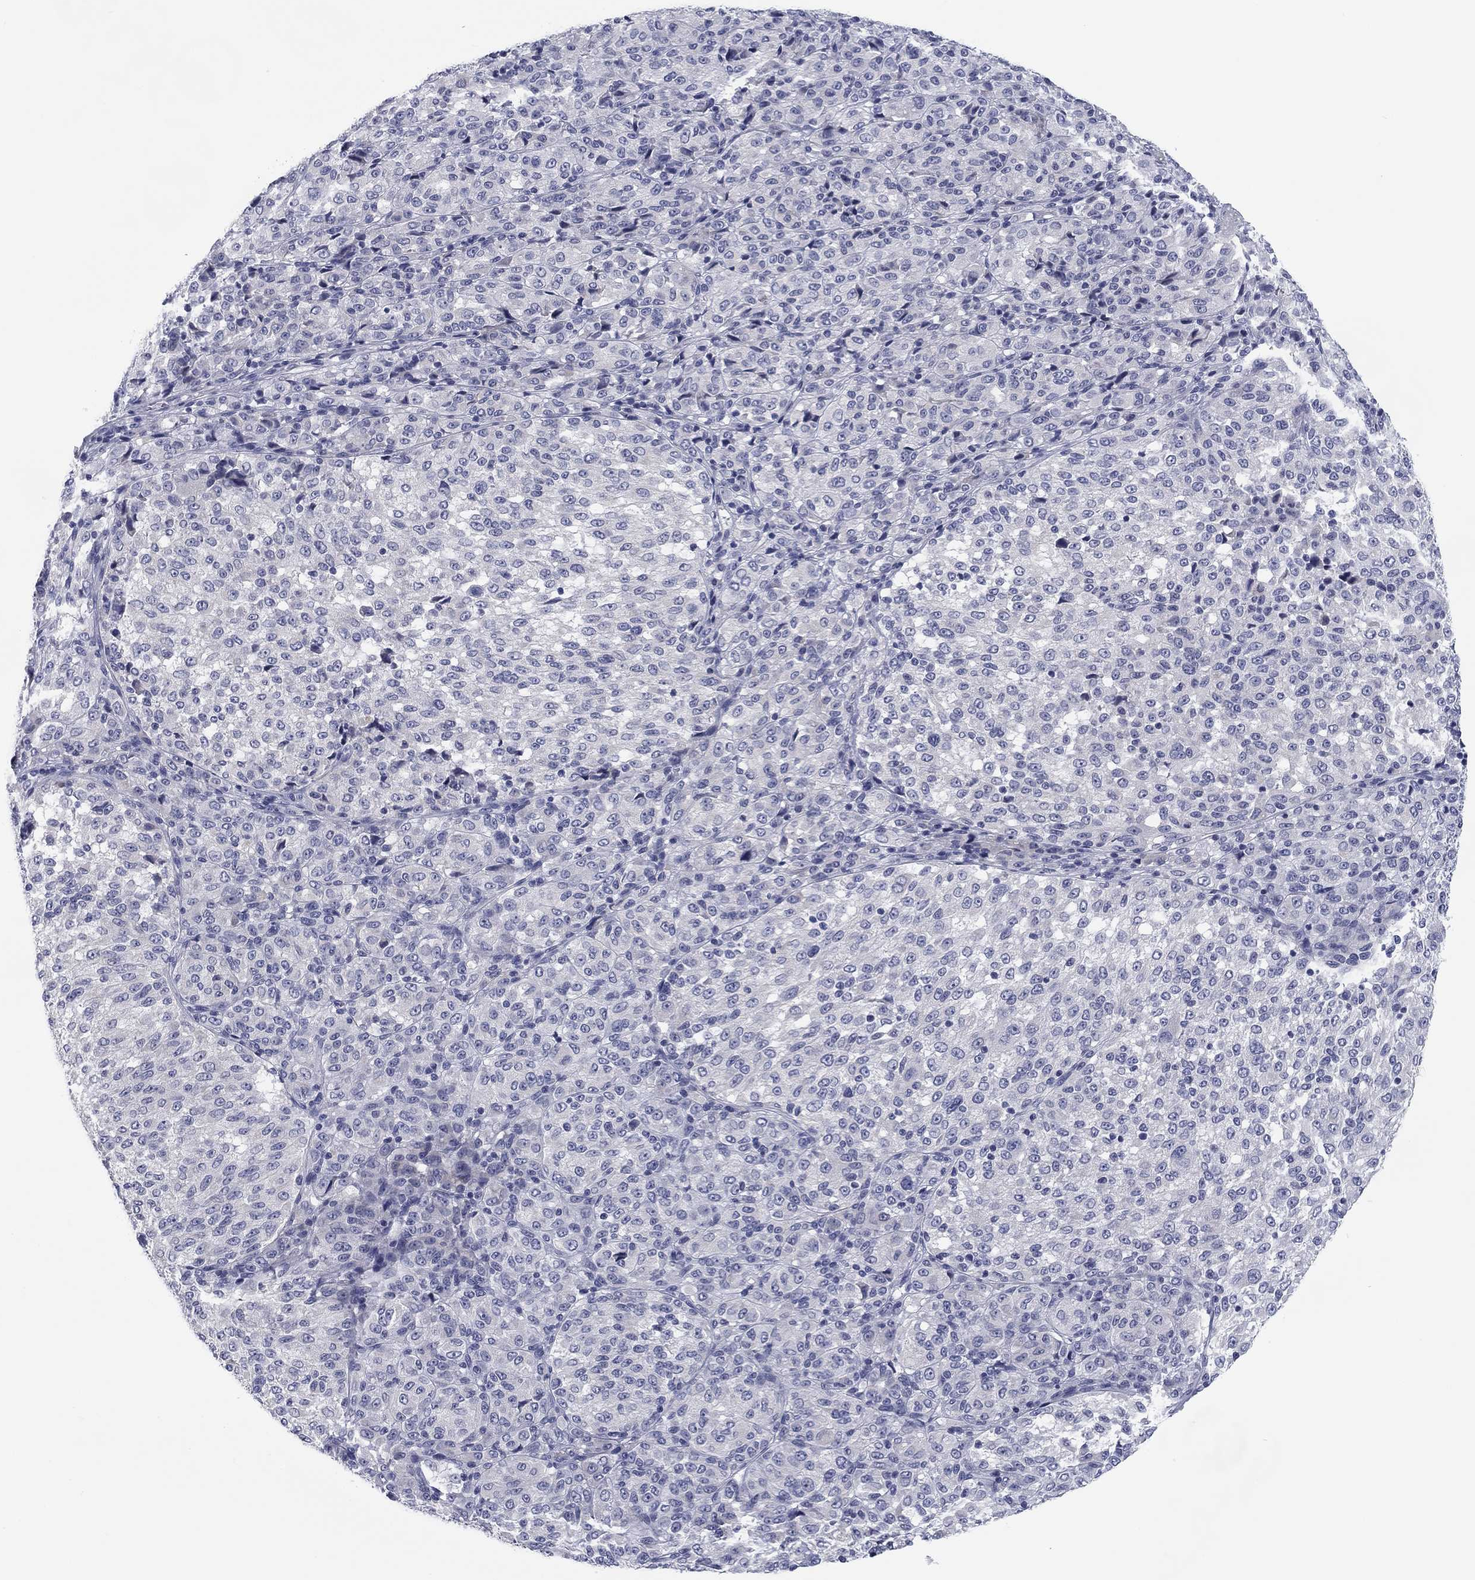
{"staining": {"intensity": "negative", "quantity": "none", "location": "none"}, "tissue": "melanoma", "cell_type": "Tumor cells", "image_type": "cancer", "snomed": [{"axis": "morphology", "description": "Malignant melanoma, Metastatic site"}, {"axis": "topography", "description": "Brain"}], "caption": "This is an IHC micrograph of human melanoma. There is no staining in tumor cells.", "gene": "CALB1", "patient": {"sex": "female", "age": 56}}